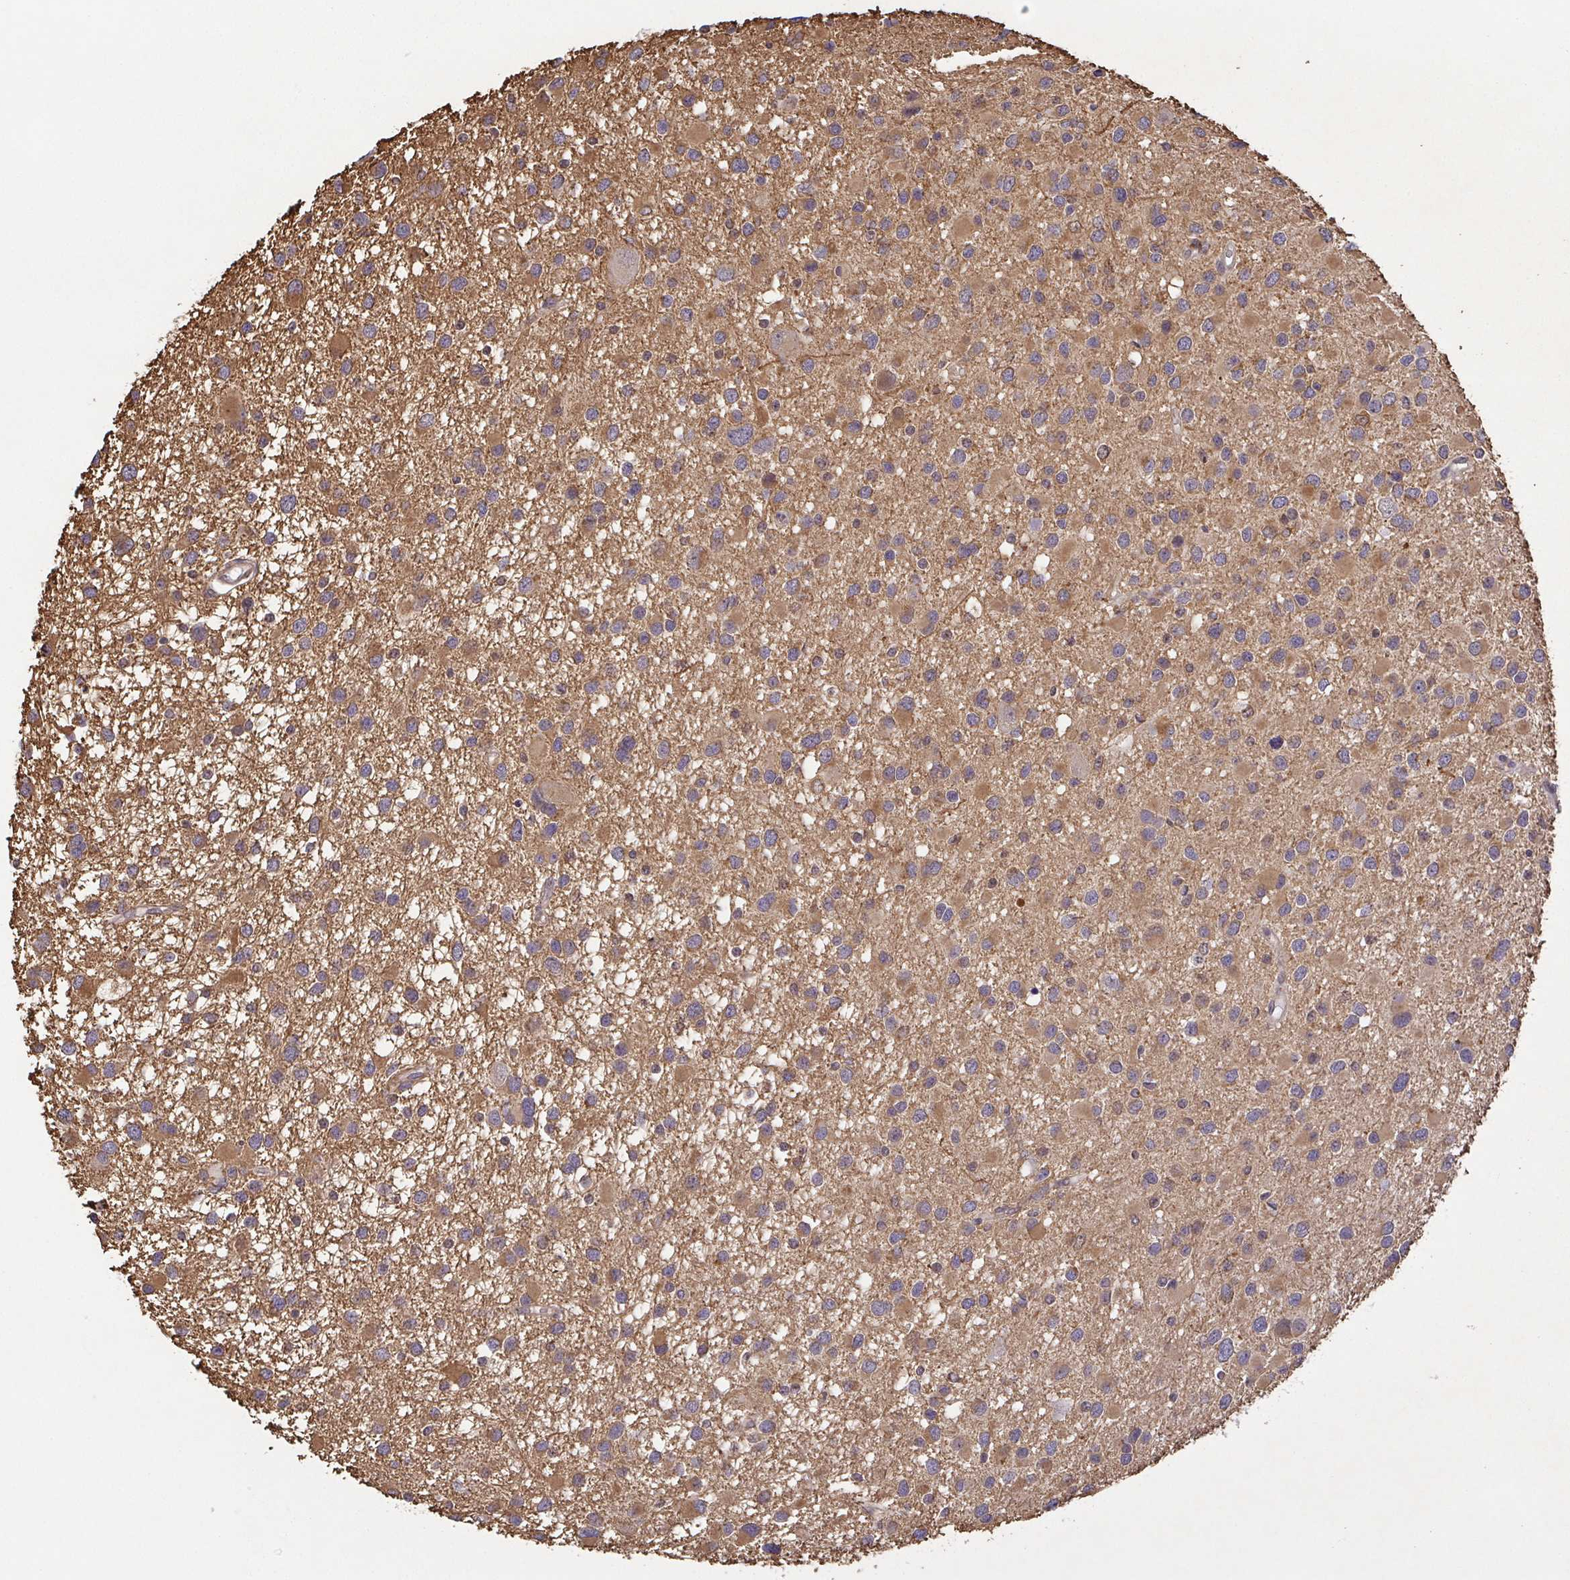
{"staining": {"intensity": "moderate", "quantity": "25%-75%", "location": "cytoplasmic/membranous"}, "tissue": "glioma", "cell_type": "Tumor cells", "image_type": "cancer", "snomed": [{"axis": "morphology", "description": "Glioma, malignant, Low grade"}, {"axis": "topography", "description": "Brain"}], "caption": "Approximately 25%-75% of tumor cells in human glioma exhibit moderate cytoplasmic/membranous protein expression as visualized by brown immunohistochemical staining.", "gene": "BCL2L1", "patient": {"sex": "female", "age": 32}}